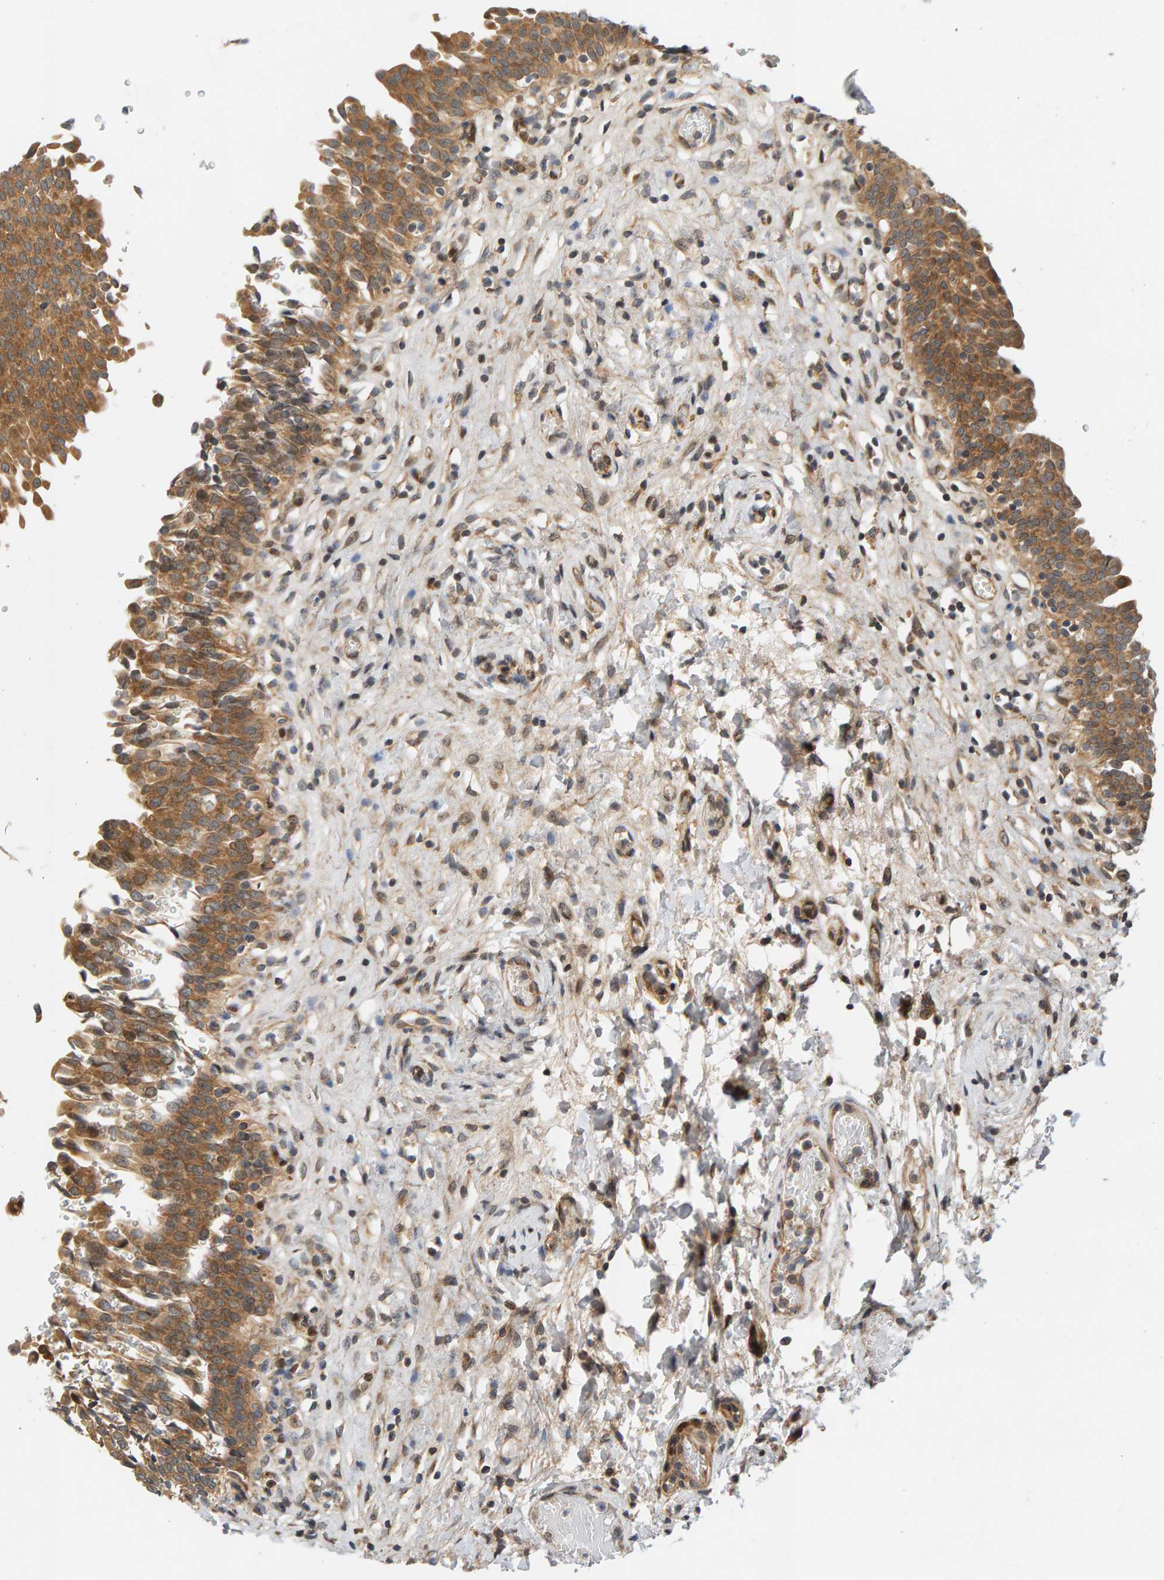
{"staining": {"intensity": "moderate", "quantity": ">75%", "location": "cytoplasmic/membranous"}, "tissue": "urinary bladder", "cell_type": "Urothelial cells", "image_type": "normal", "snomed": [{"axis": "morphology", "description": "Urothelial carcinoma, High grade"}, {"axis": "topography", "description": "Urinary bladder"}], "caption": "Urinary bladder stained with immunohistochemistry displays moderate cytoplasmic/membranous staining in approximately >75% of urothelial cells.", "gene": "BAHCC1", "patient": {"sex": "male", "age": 46}}